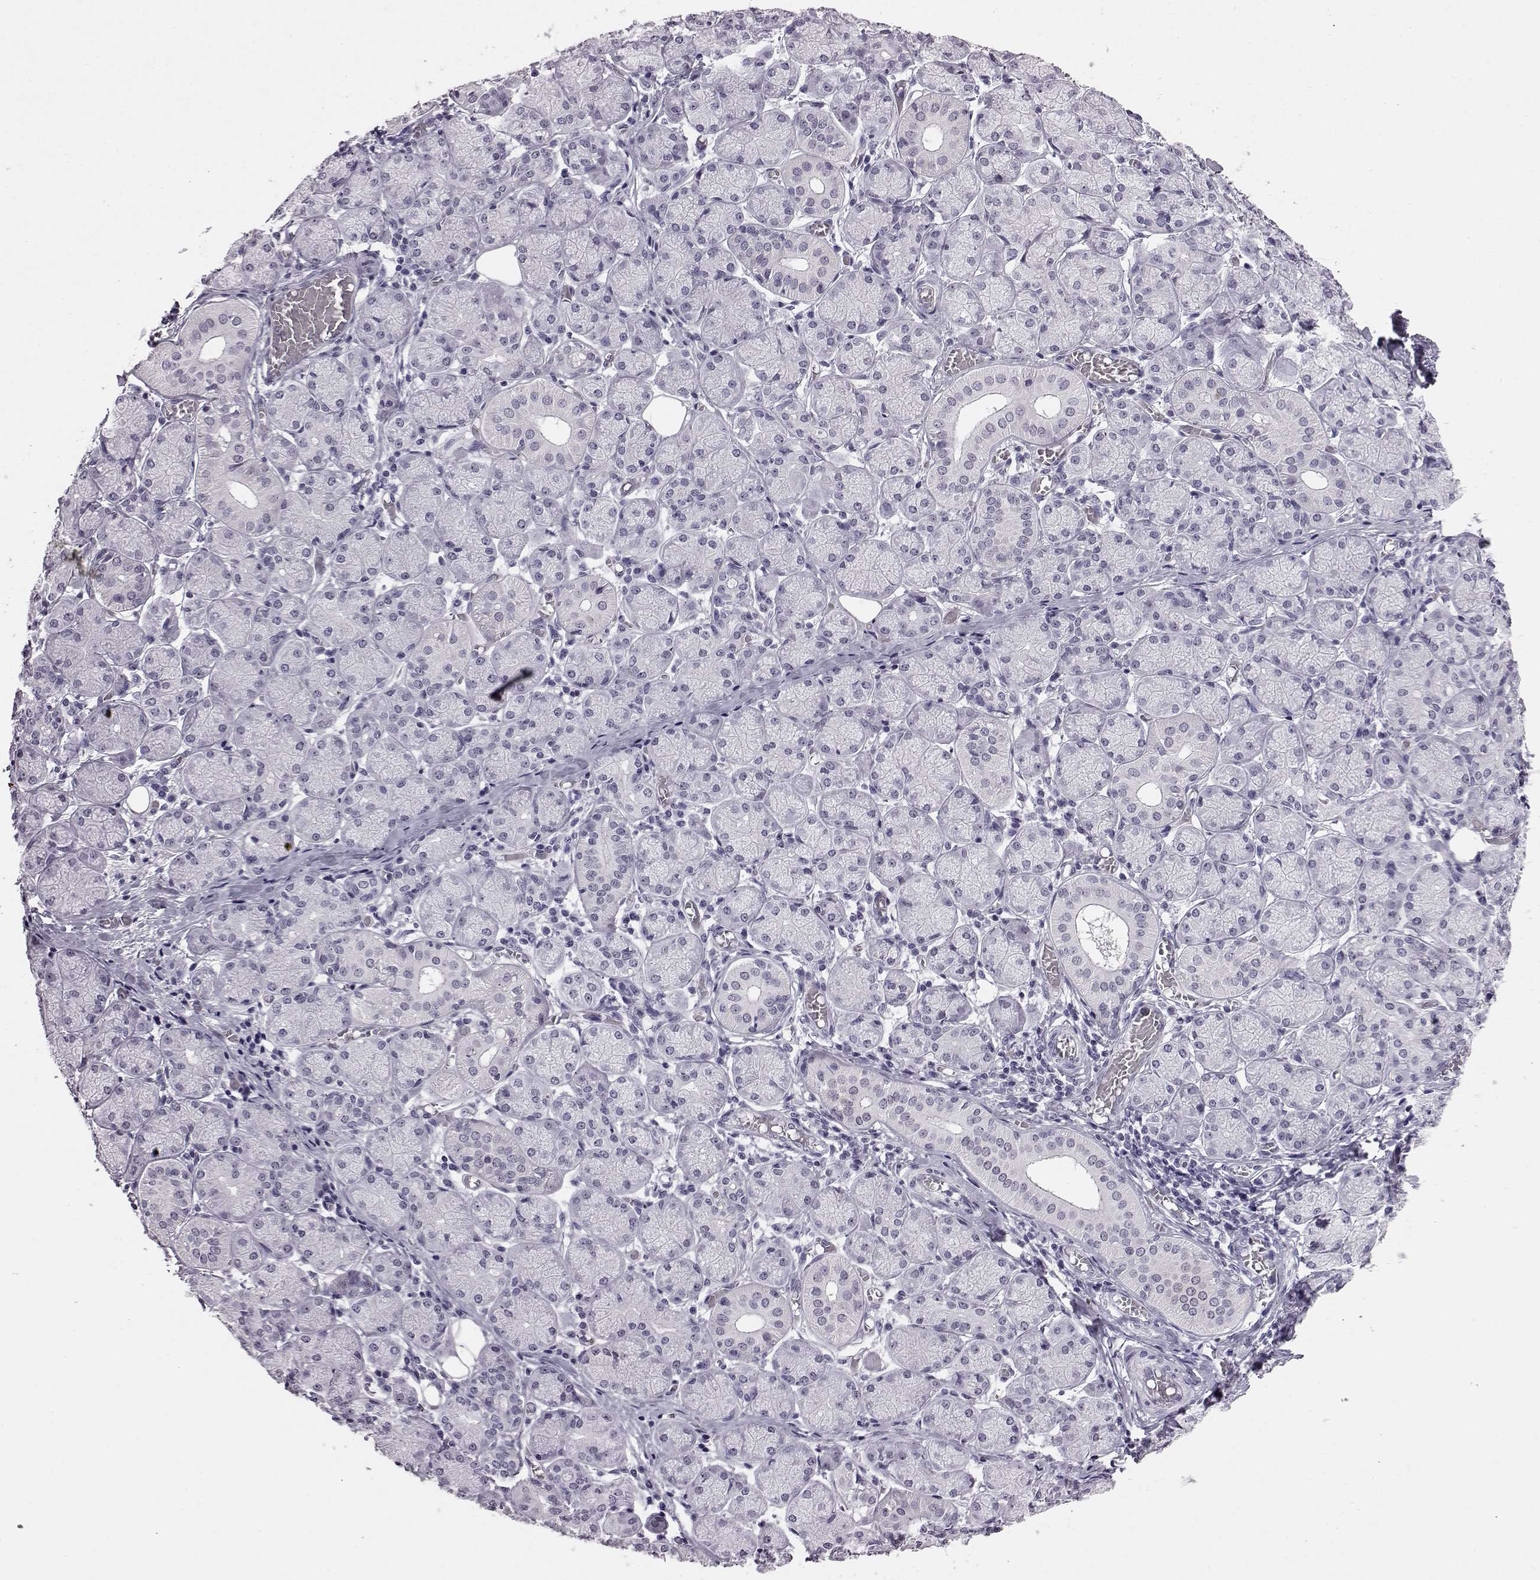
{"staining": {"intensity": "negative", "quantity": "none", "location": "none"}, "tissue": "salivary gland", "cell_type": "Glandular cells", "image_type": "normal", "snomed": [{"axis": "morphology", "description": "Normal tissue, NOS"}, {"axis": "topography", "description": "Salivary gland"}, {"axis": "topography", "description": "Peripheral nerve tissue"}], "caption": "This image is of normal salivary gland stained with immunohistochemistry (IHC) to label a protein in brown with the nuclei are counter-stained blue. There is no expression in glandular cells. Nuclei are stained in blue.", "gene": "ADGRG2", "patient": {"sex": "female", "age": 24}}